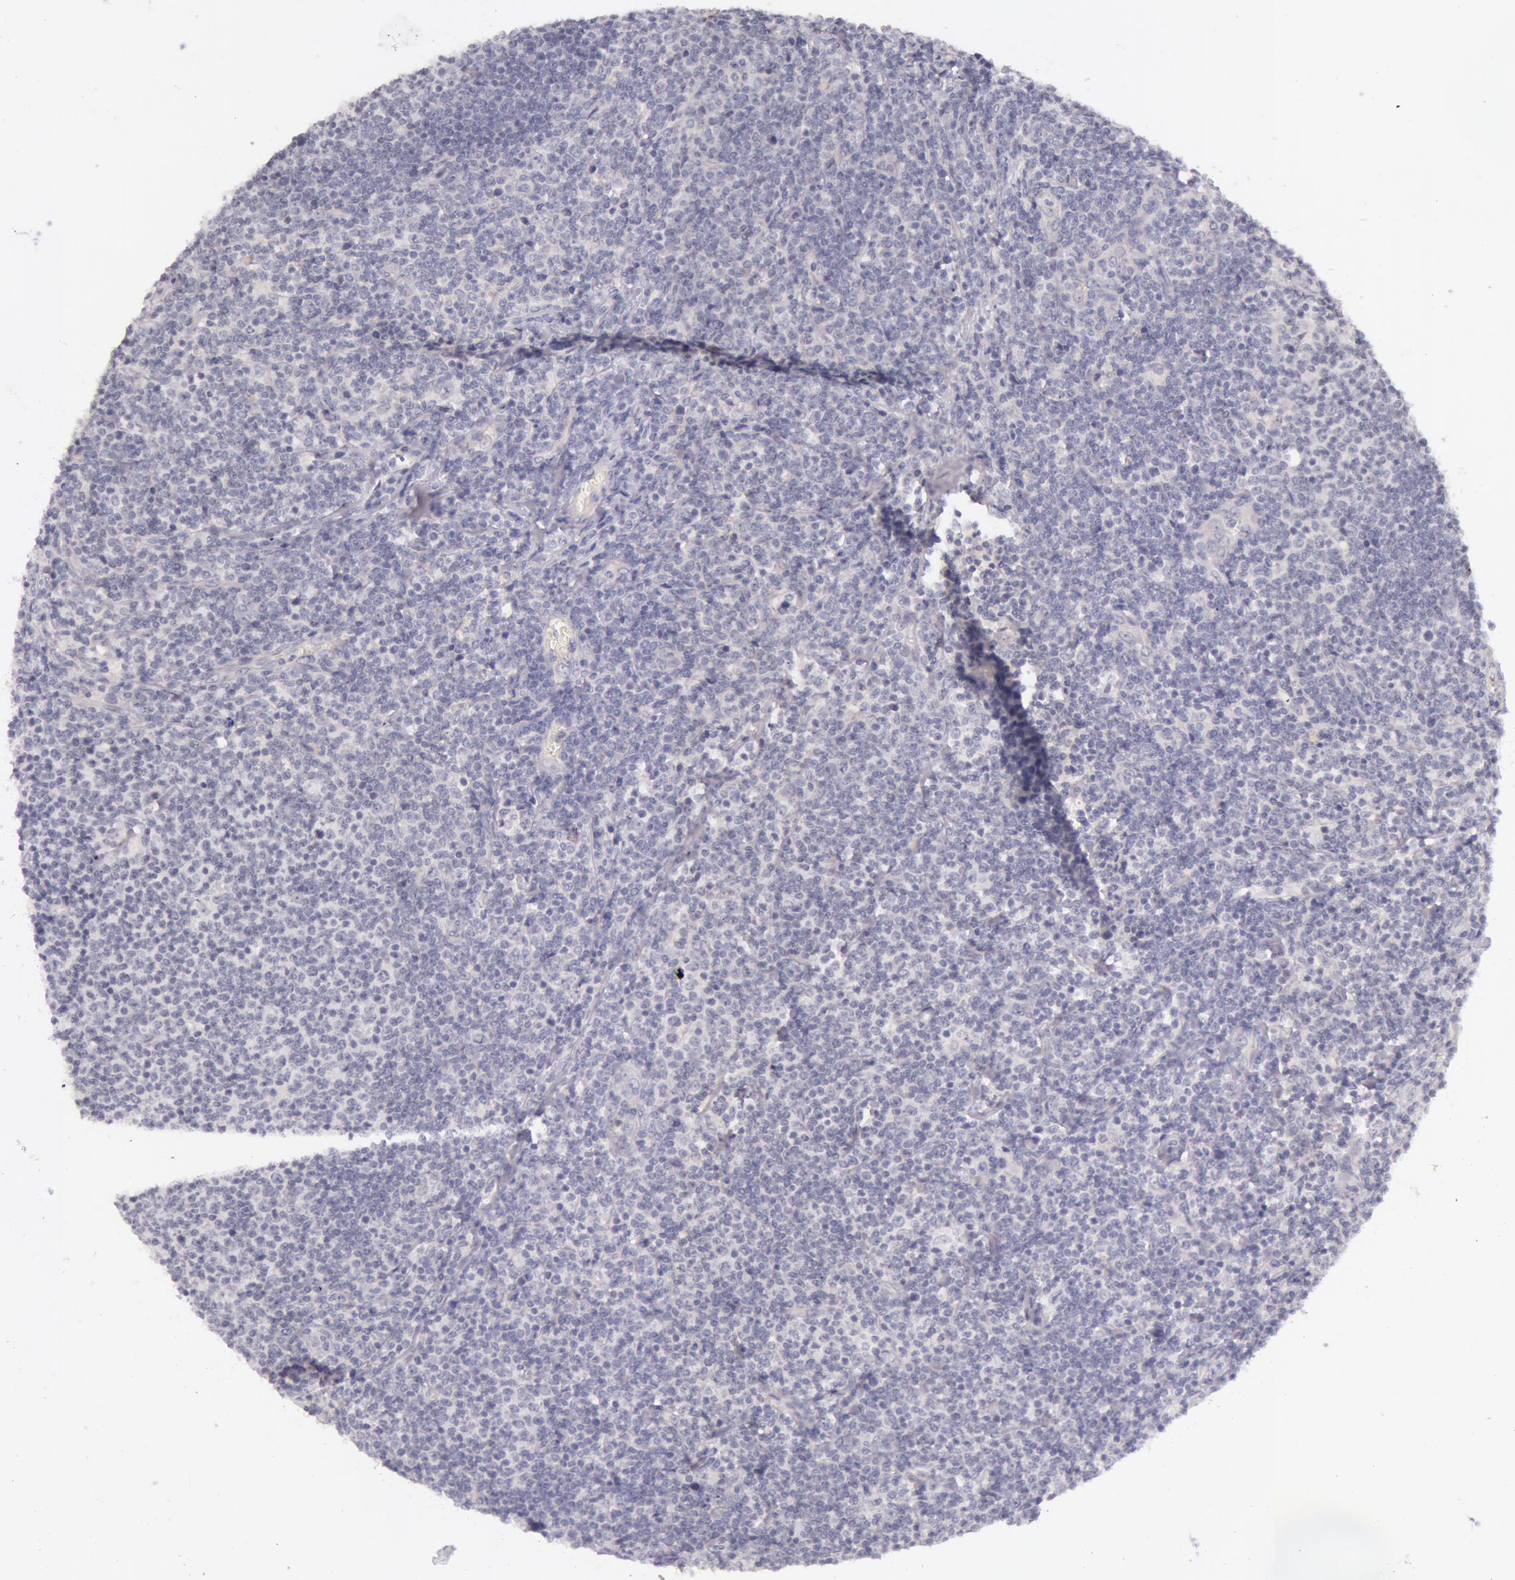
{"staining": {"intensity": "negative", "quantity": "none", "location": "none"}, "tissue": "lymphoma", "cell_type": "Tumor cells", "image_type": "cancer", "snomed": [{"axis": "morphology", "description": "Malignant lymphoma, non-Hodgkin's type, Low grade"}, {"axis": "topography", "description": "Lymph node"}], "caption": "Immunohistochemical staining of human lymphoma demonstrates no significant expression in tumor cells.", "gene": "RBMY1F", "patient": {"sex": "male", "age": 74}}